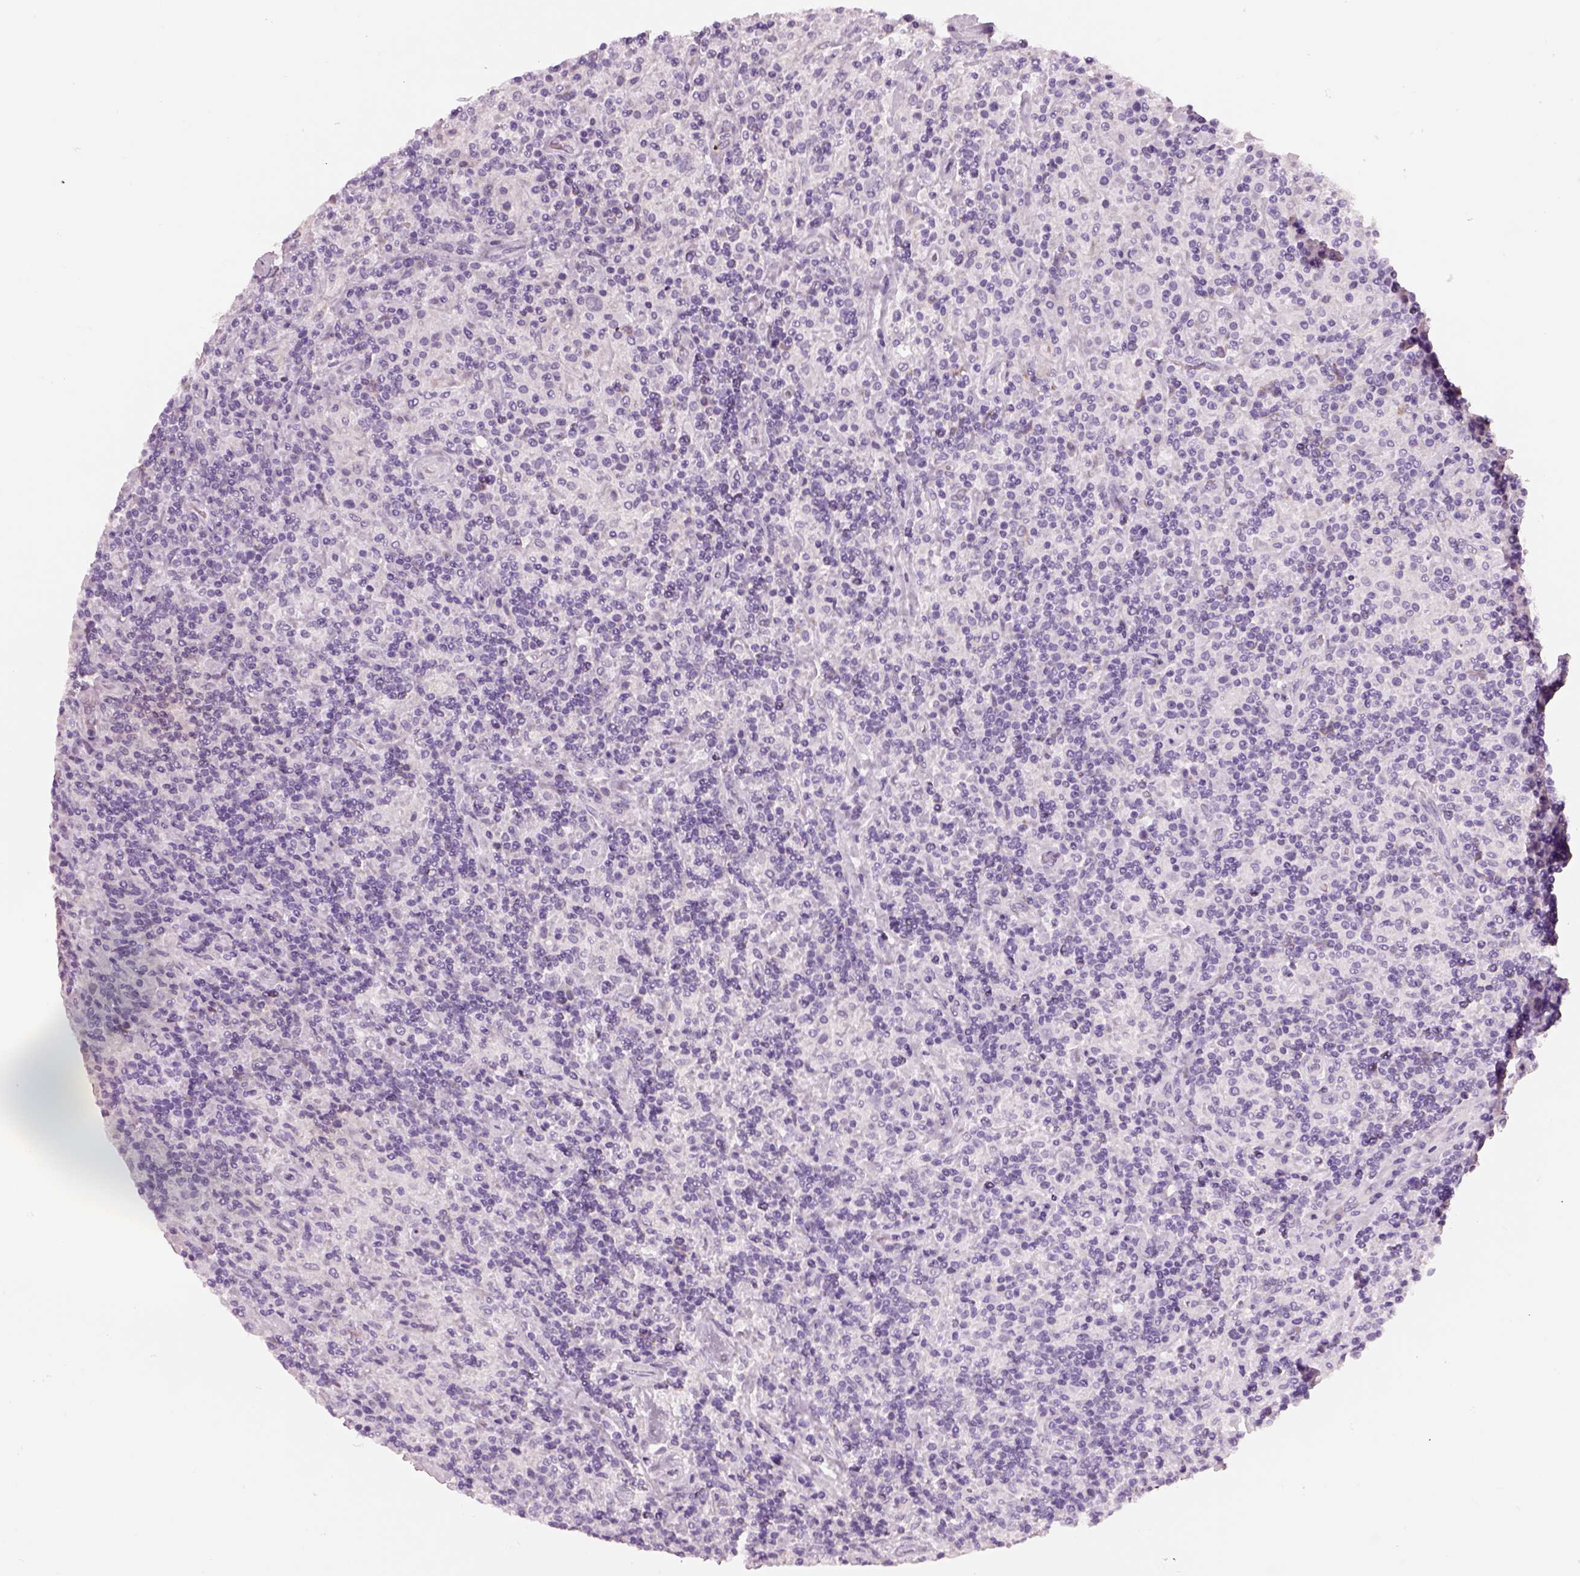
{"staining": {"intensity": "negative", "quantity": "none", "location": "none"}, "tissue": "lymphoma", "cell_type": "Tumor cells", "image_type": "cancer", "snomed": [{"axis": "morphology", "description": "Hodgkin's disease, NOS"}, {"axis": "topography", "description": "Lymph node"}], "caption": "Lymphoma was stained to show a protein in brown. There is no significant staining in tumor cells.", "gene": "KCNMB4", "patient": {"sex": "male", "age": 70}}